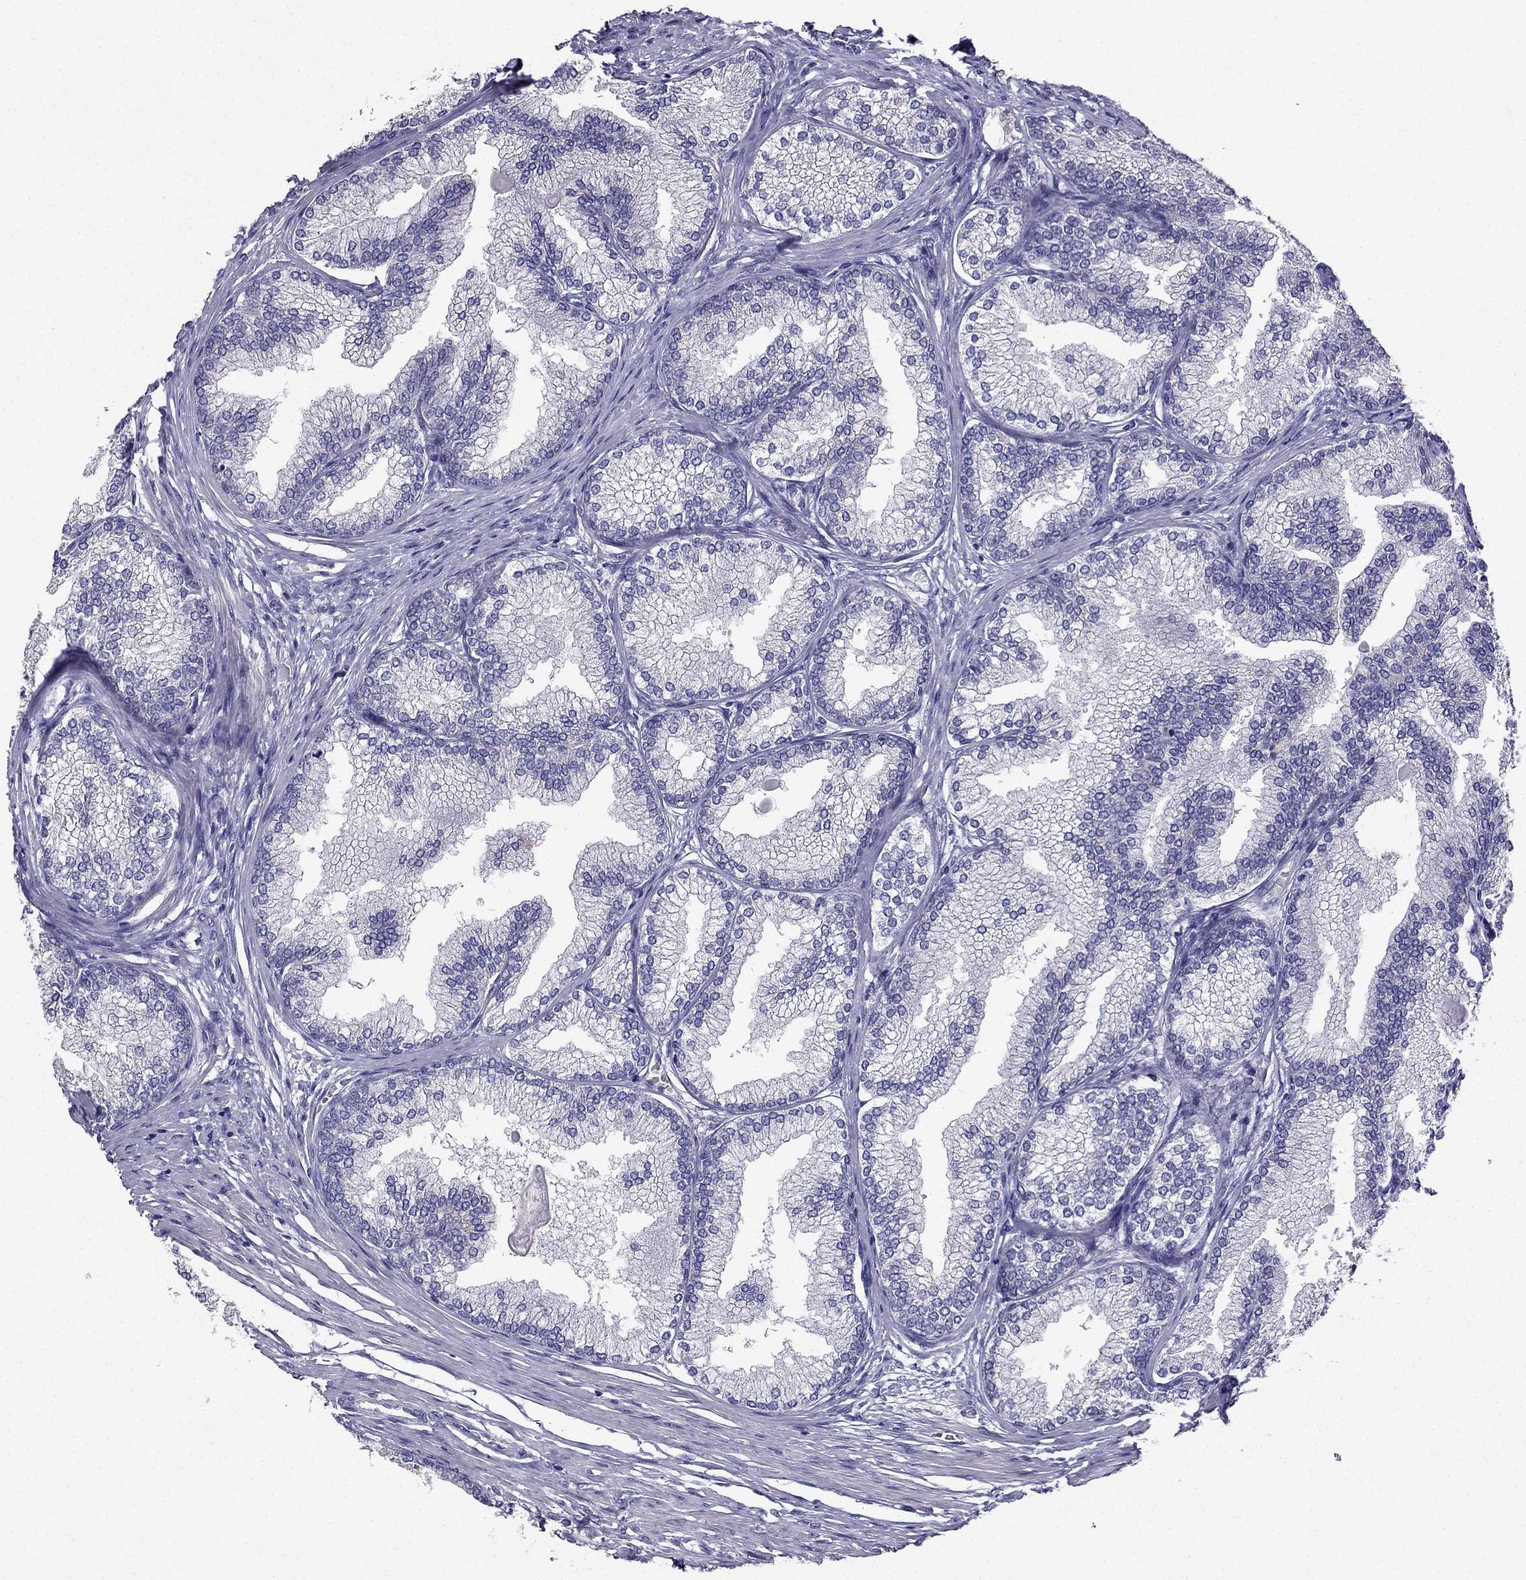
{"staining": {"intensity": "negative", "quantity": "none", "location": "none"}, "tissue": "prostate", "cell_type": "Glandular cells", "image_type": "normal", "snomed": [{"axis": "morphology", "description": "Normal tissue, NOS"}, {"axis": "topography", "description": "Prostate"}], "caption": "This is an IHC micrograph of benign human prostate. There is no staining in glandular cells.", "gene": "AS3MT", "patient": {"sex": "male", "age": 72}}